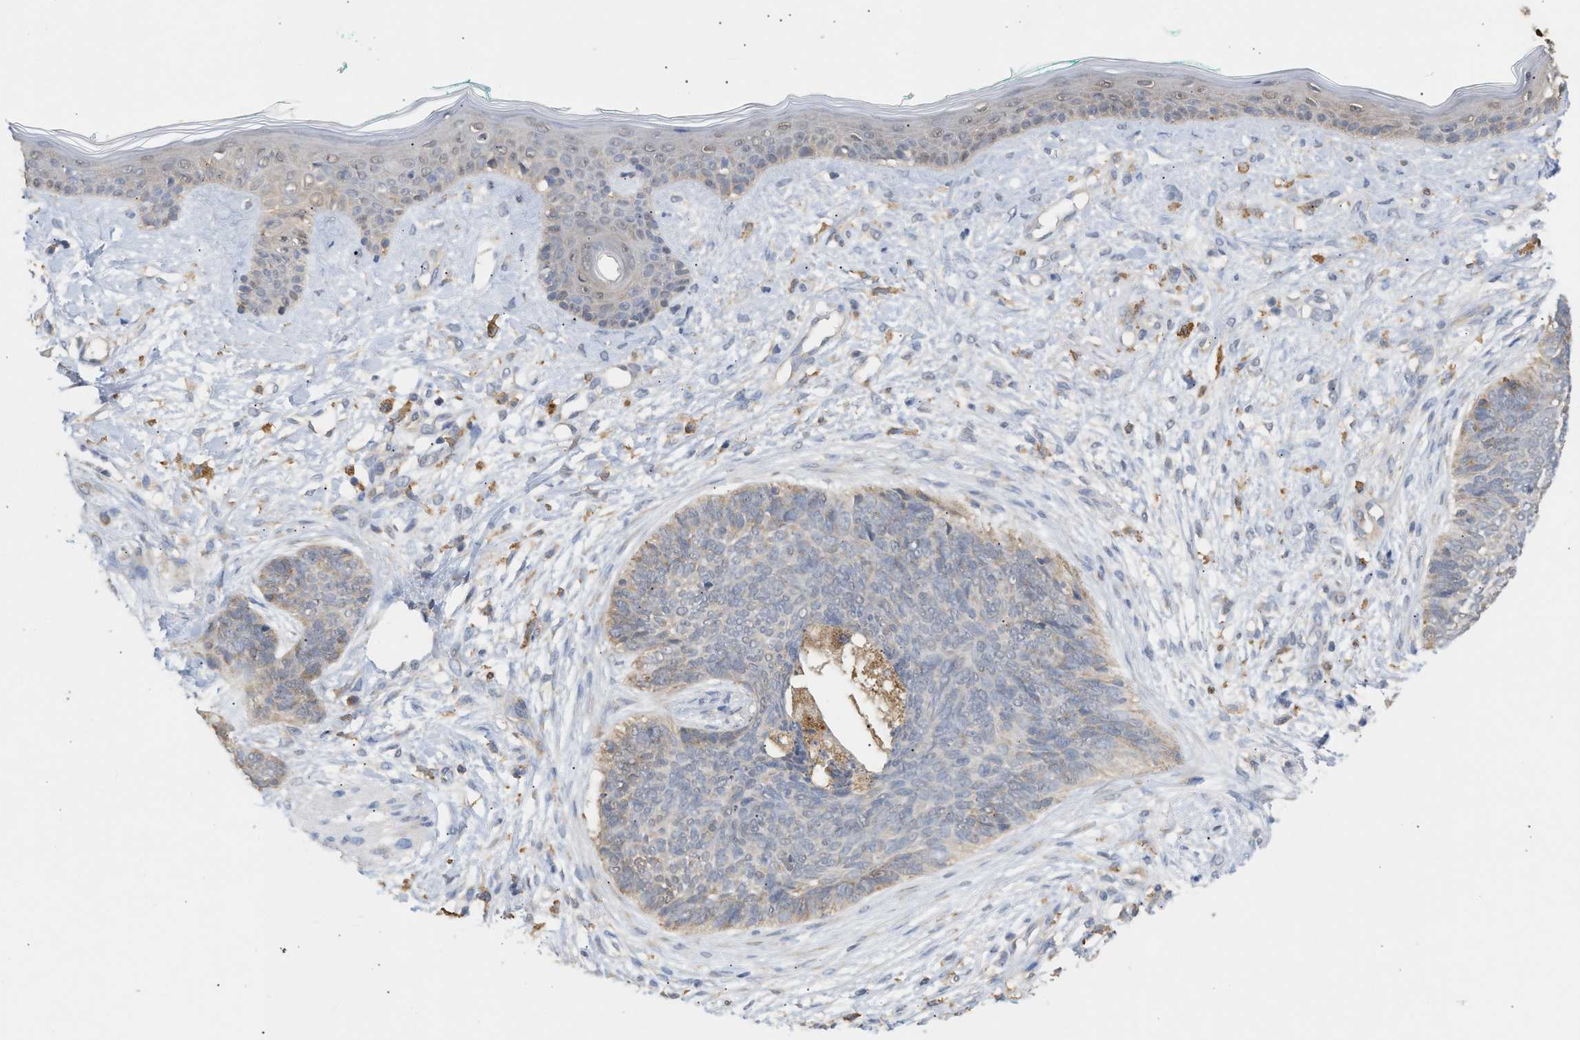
{"staining": {"intensity": "weak", "quantity": "<25%", "location": "cytoplasmic/membranous"}, "tissue": "skin cancer", "cell_type": "Tumor cells", "image_type": "cancer", "snomed": [{"axis": "morphology", "description": "Basal cell carcinoma"}, {"axis": "topography", "description": "Skin"}], "caption": "Micrograph shows no protein positivity in tumor cells of skin basal cell carcinoma tissue.", "gene": "GCN1", "patient": {"sex": "female", "age": 84}}